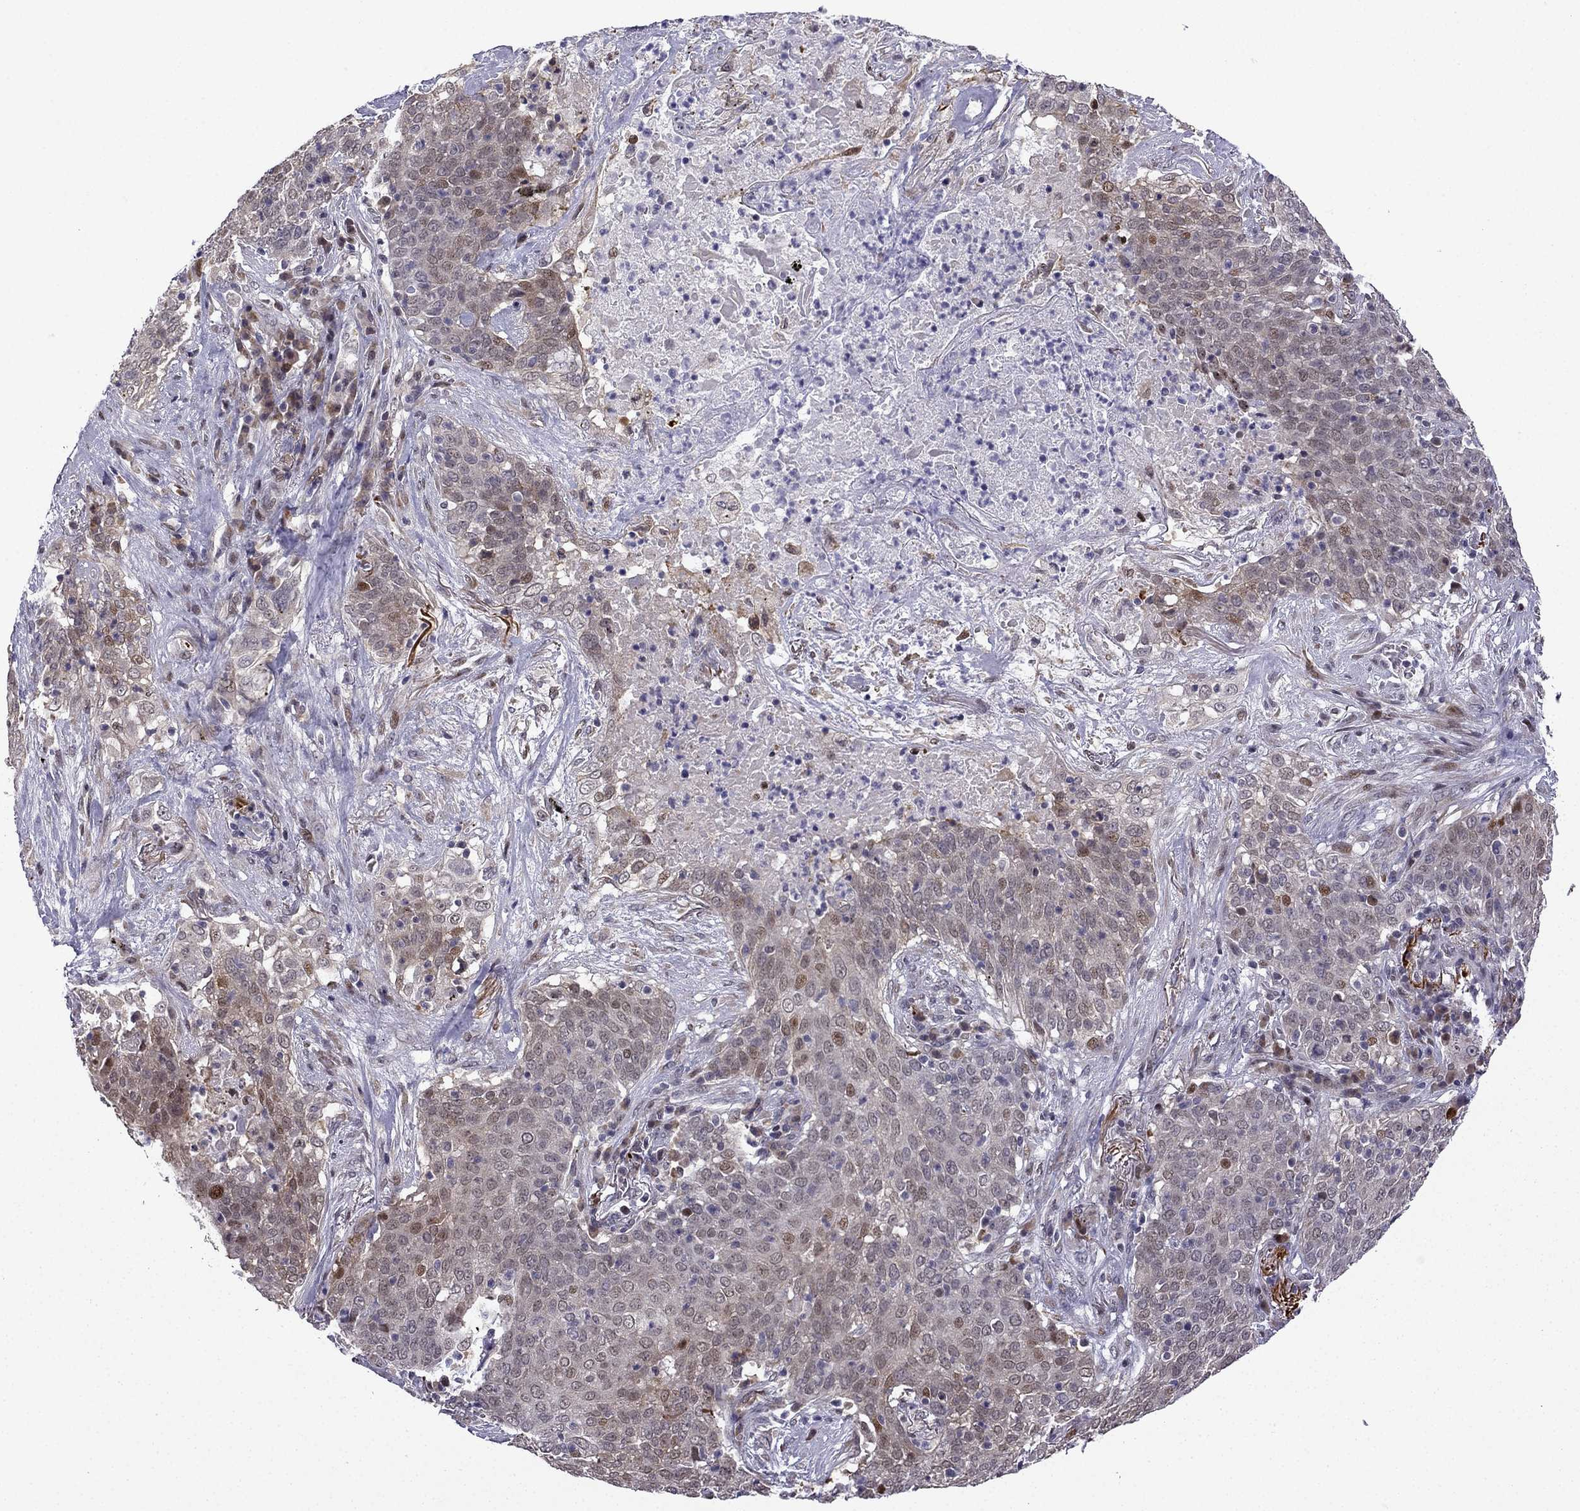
{"staining": {"intensity": "moderate", "quantity": "<25%", "location": "nuclear"}, "tissue": "lung cancer", "cell_type": "Tumor cells", "image_type": "cancer", "snomed": [{"axis": "morphology", "description": "Squamous cell carcinoma, NOS"}, {"axis": "topography", "description": "Lung"}], "caption": "Approximately <25% of tumor cells in lung cancer (squamous cell carcinoma) reveal moderate nuclear protein expression as visualized by brown immunohistochemical staining.", "gene": "FGF3", "patient": {"sex": "male", "age": 82}}